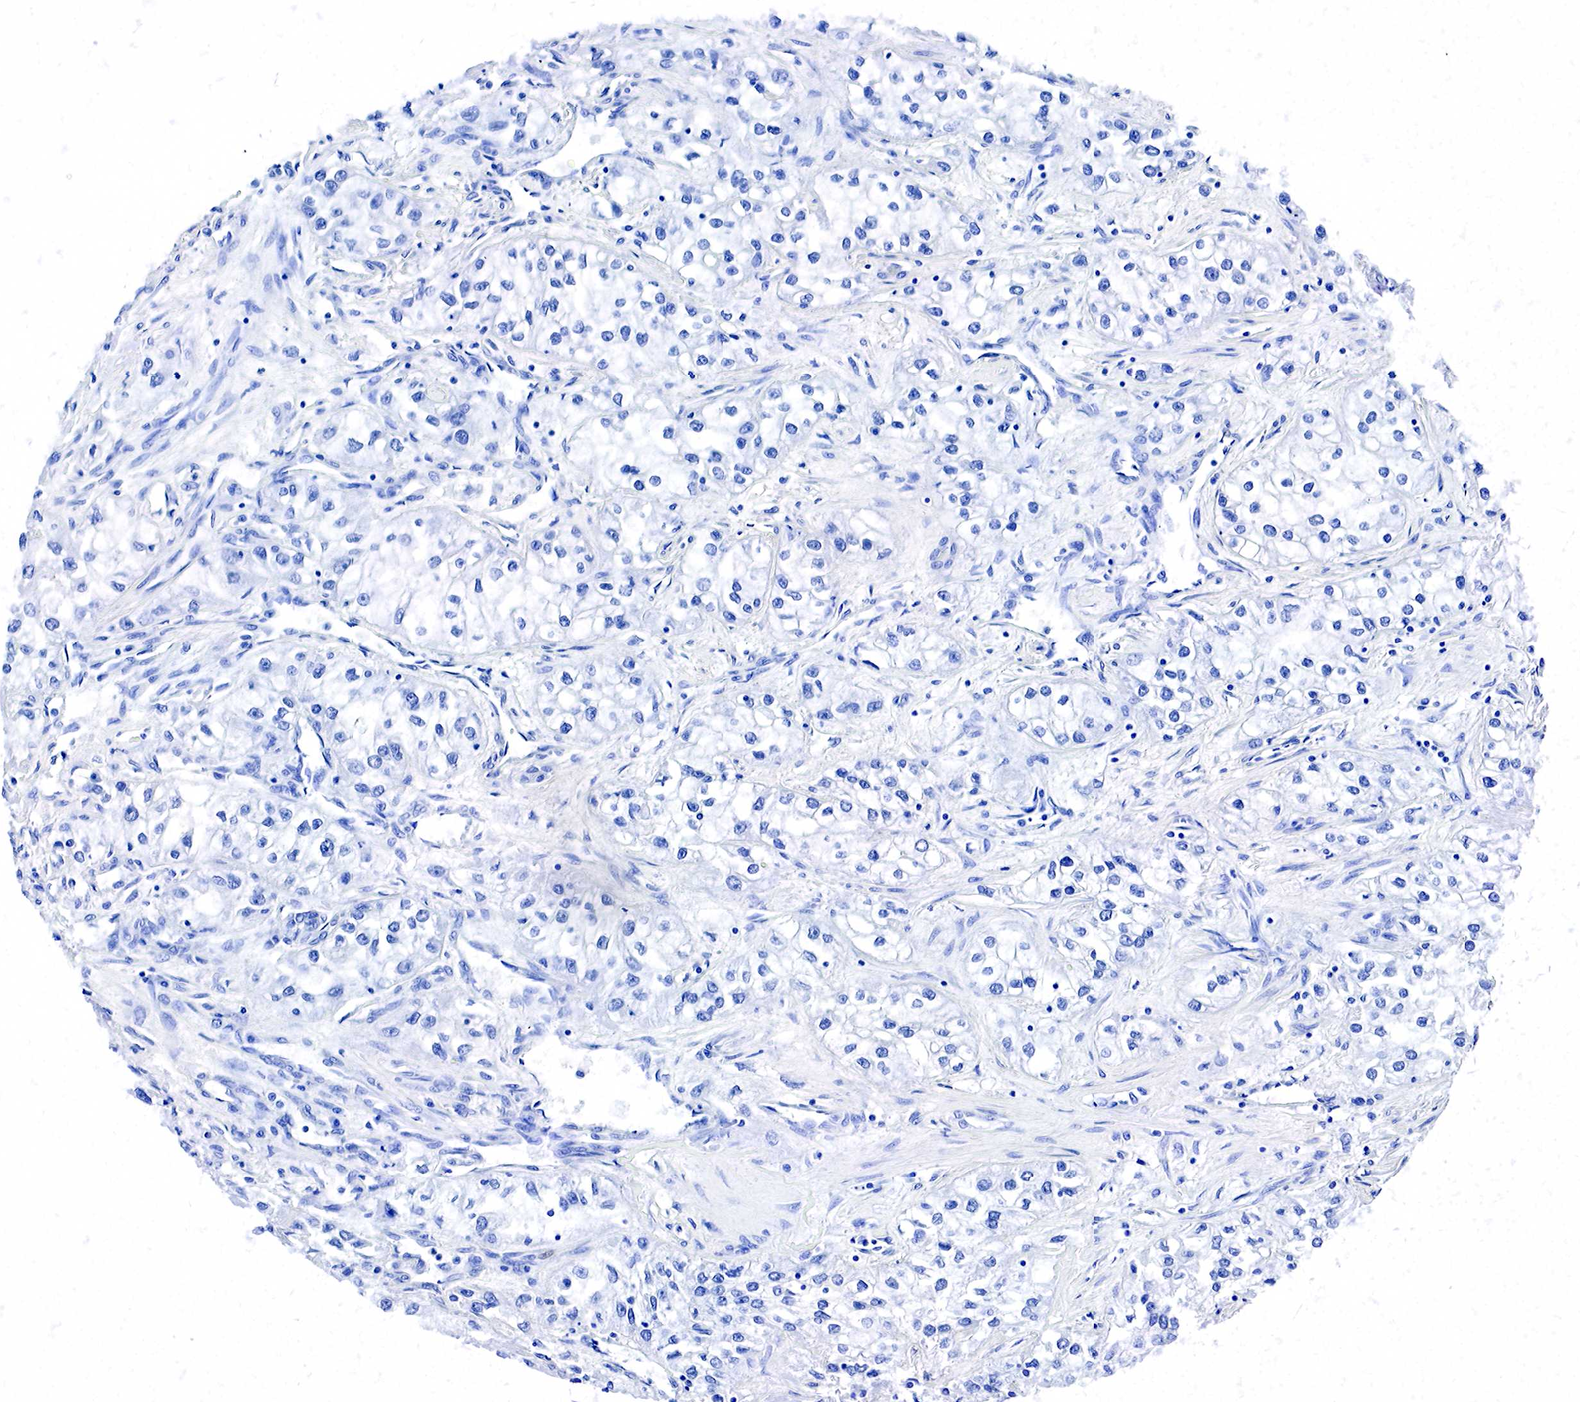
{"staining": {"intensity": "negative", "quantity": "none", "location": "none"}, "tissue": "renal cancer", "cell_type": "Tumor cells", "image_type": "cancer", "snomed": [{"axis": "morphology", "description": "Adenocarcinoma, NOS"}, {"axis": "topography", "description": "Kidney"}], "caption": "Immunohistochemistry (IHC) of renal cancer reveals no positivity in tumor cells.", "gene": "ACP3", "patient": {"sex": "male", "age": 57}}